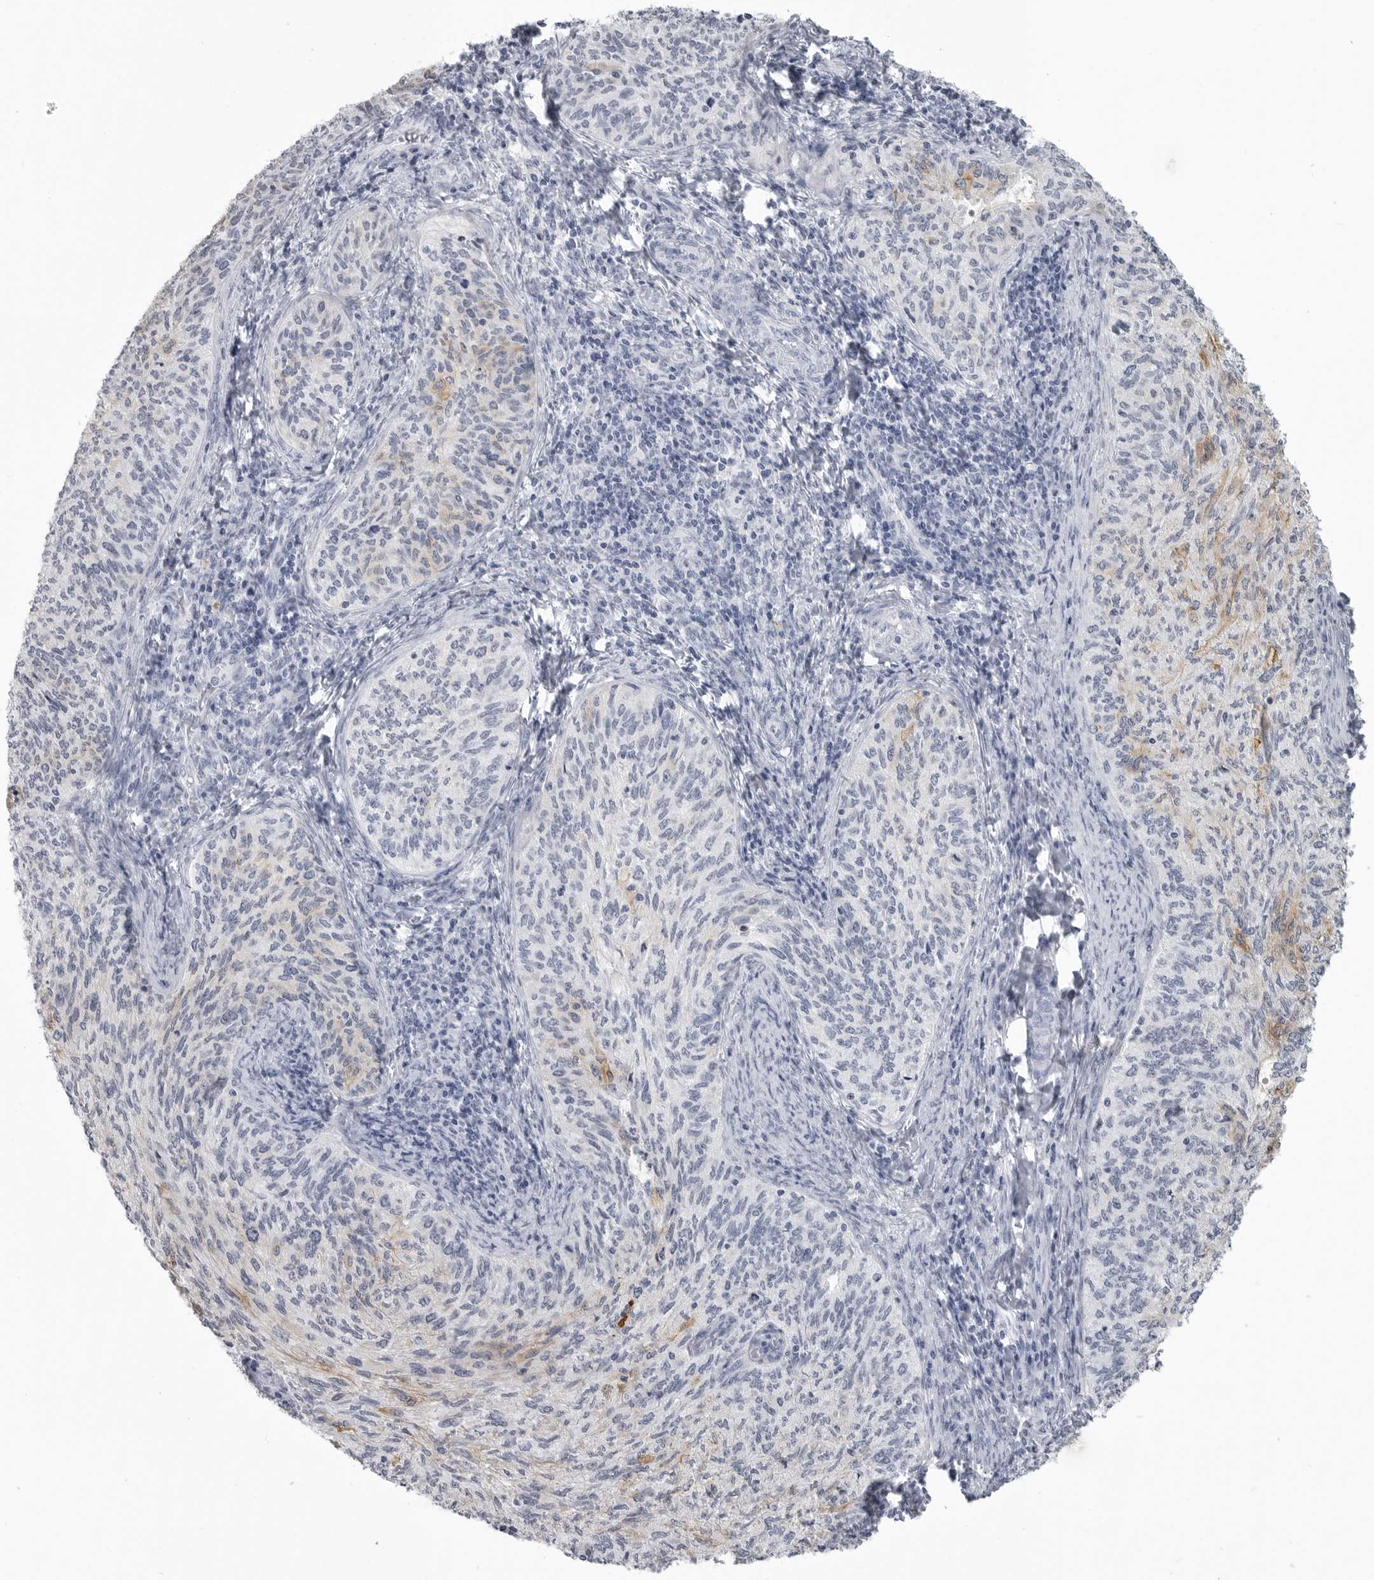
{"staining": {"intensity": "moderate", "quantity": "<25%", "location": "cytoplasmic/membranous"}, "tissue": "cervical cancer", "cell_type": "Tumor cells", "image_type": "cancer", "snomed": [{"axis": "morphology", "description": "Squamous cell carcinoma, NOS"}, {"axis": "topography", "description": "Cervix"}], "caption": "Cervical cancer stained for a protein (brown) demonstrates moderate cytoplasmic/membranous positive staining in about <25% of tumor cells.", "gene": "LY6D", "patient": {"sex": "female", "age": 30}}